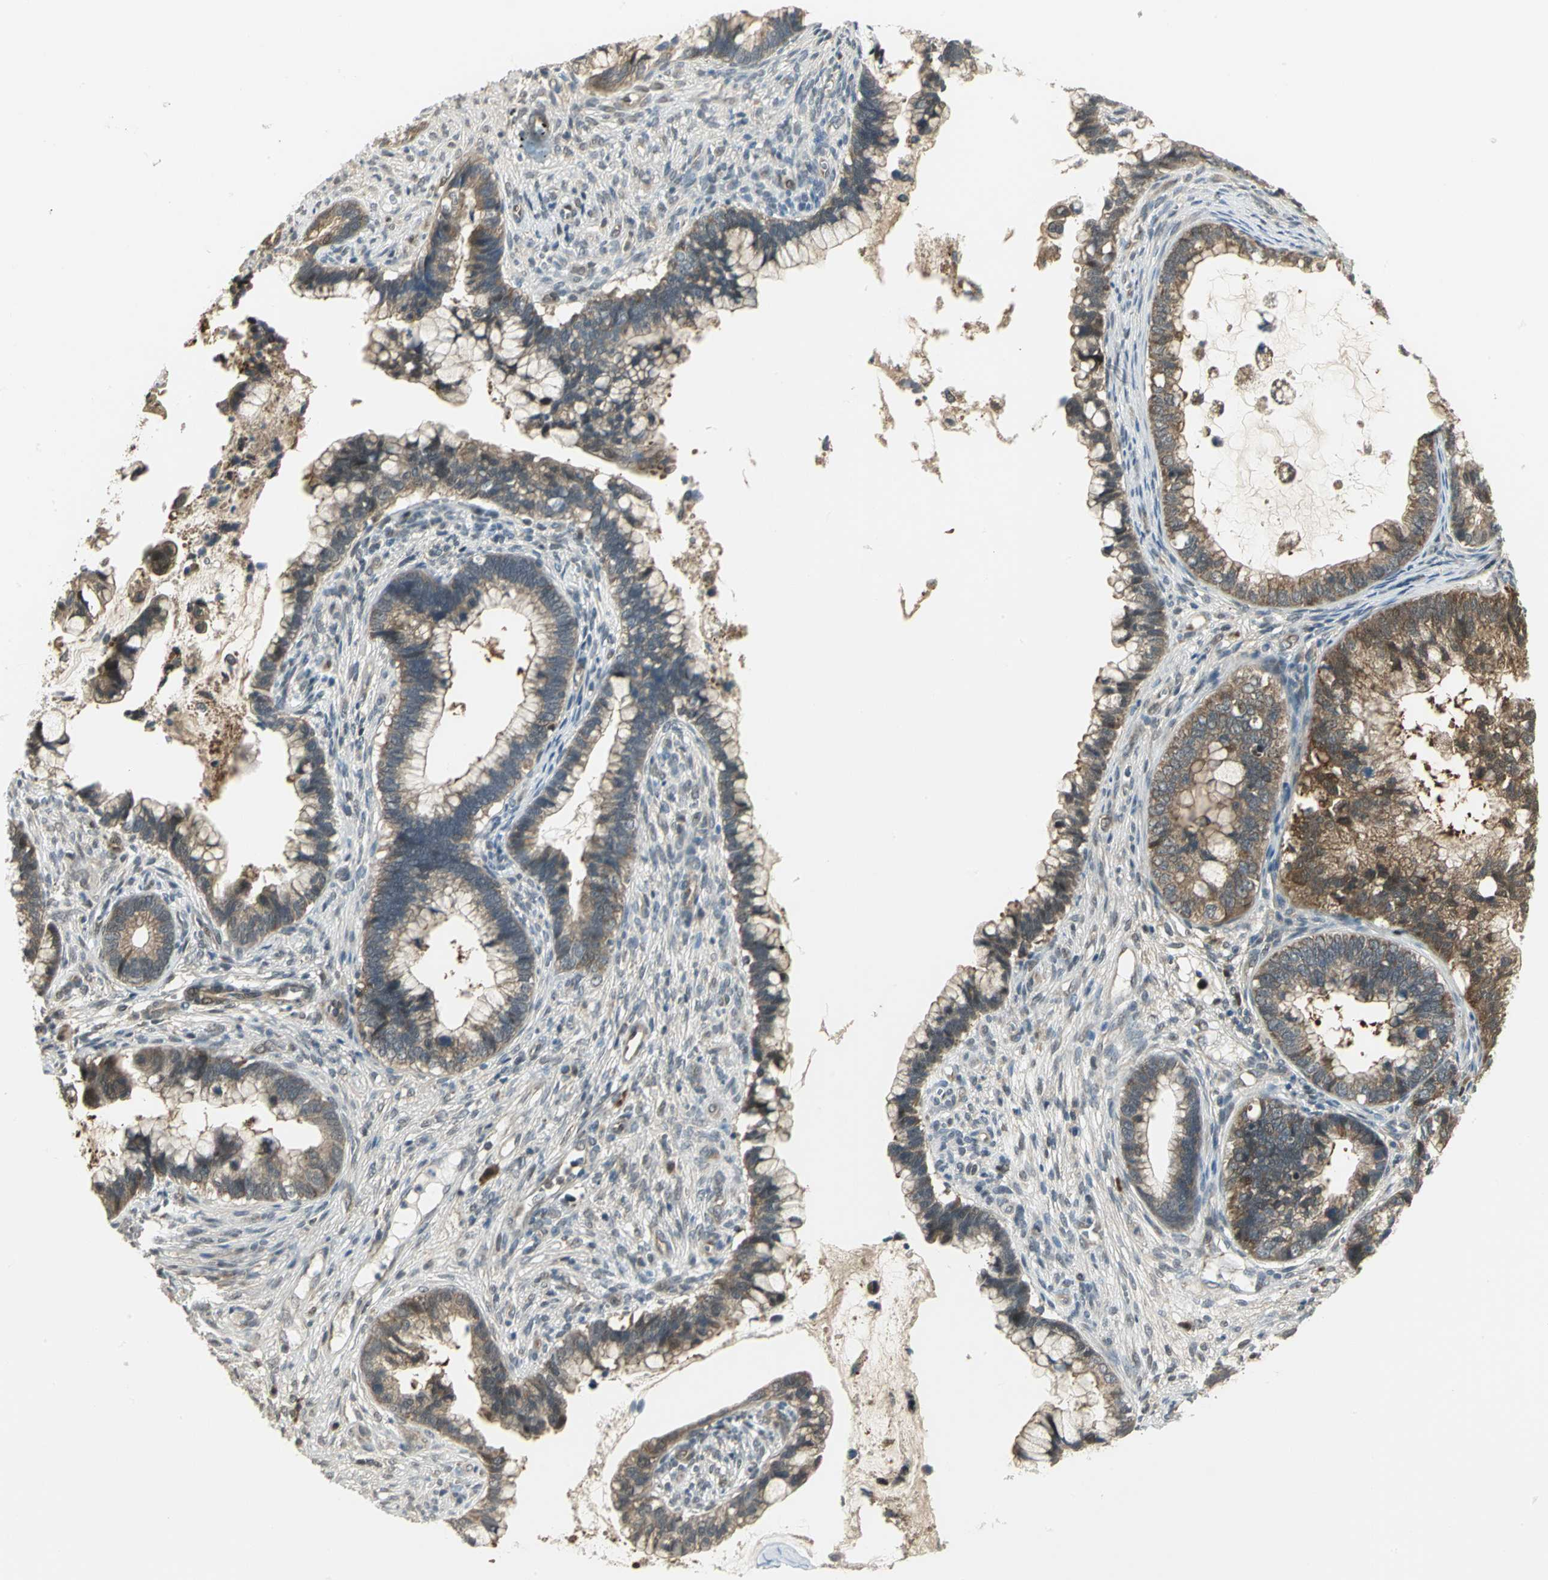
{"staining": {"intensity": "moderate", "quantity": ">75%", "location": "cytoplasmic/membranous"}, "tissue": "cervical cancer", "cell_type": "Tumor cells", "image_type": "cancer", "snomed": [{"axis": "morphology", "description": "Adenocarcinoma, NOS"}, {"axis": "topography", "description": "Cervix"}], "caption": "Immunohistochemistry (IHC) (DAB (3,3'-diaminobenzidine)) staining of human cervical adenocarcinoma displays moderate cytoplasmic/membranous protein staining in approximately >75% of tumor cells.", "gene": "PSMC4", "patient": {"sex": "female", "age": 44}}